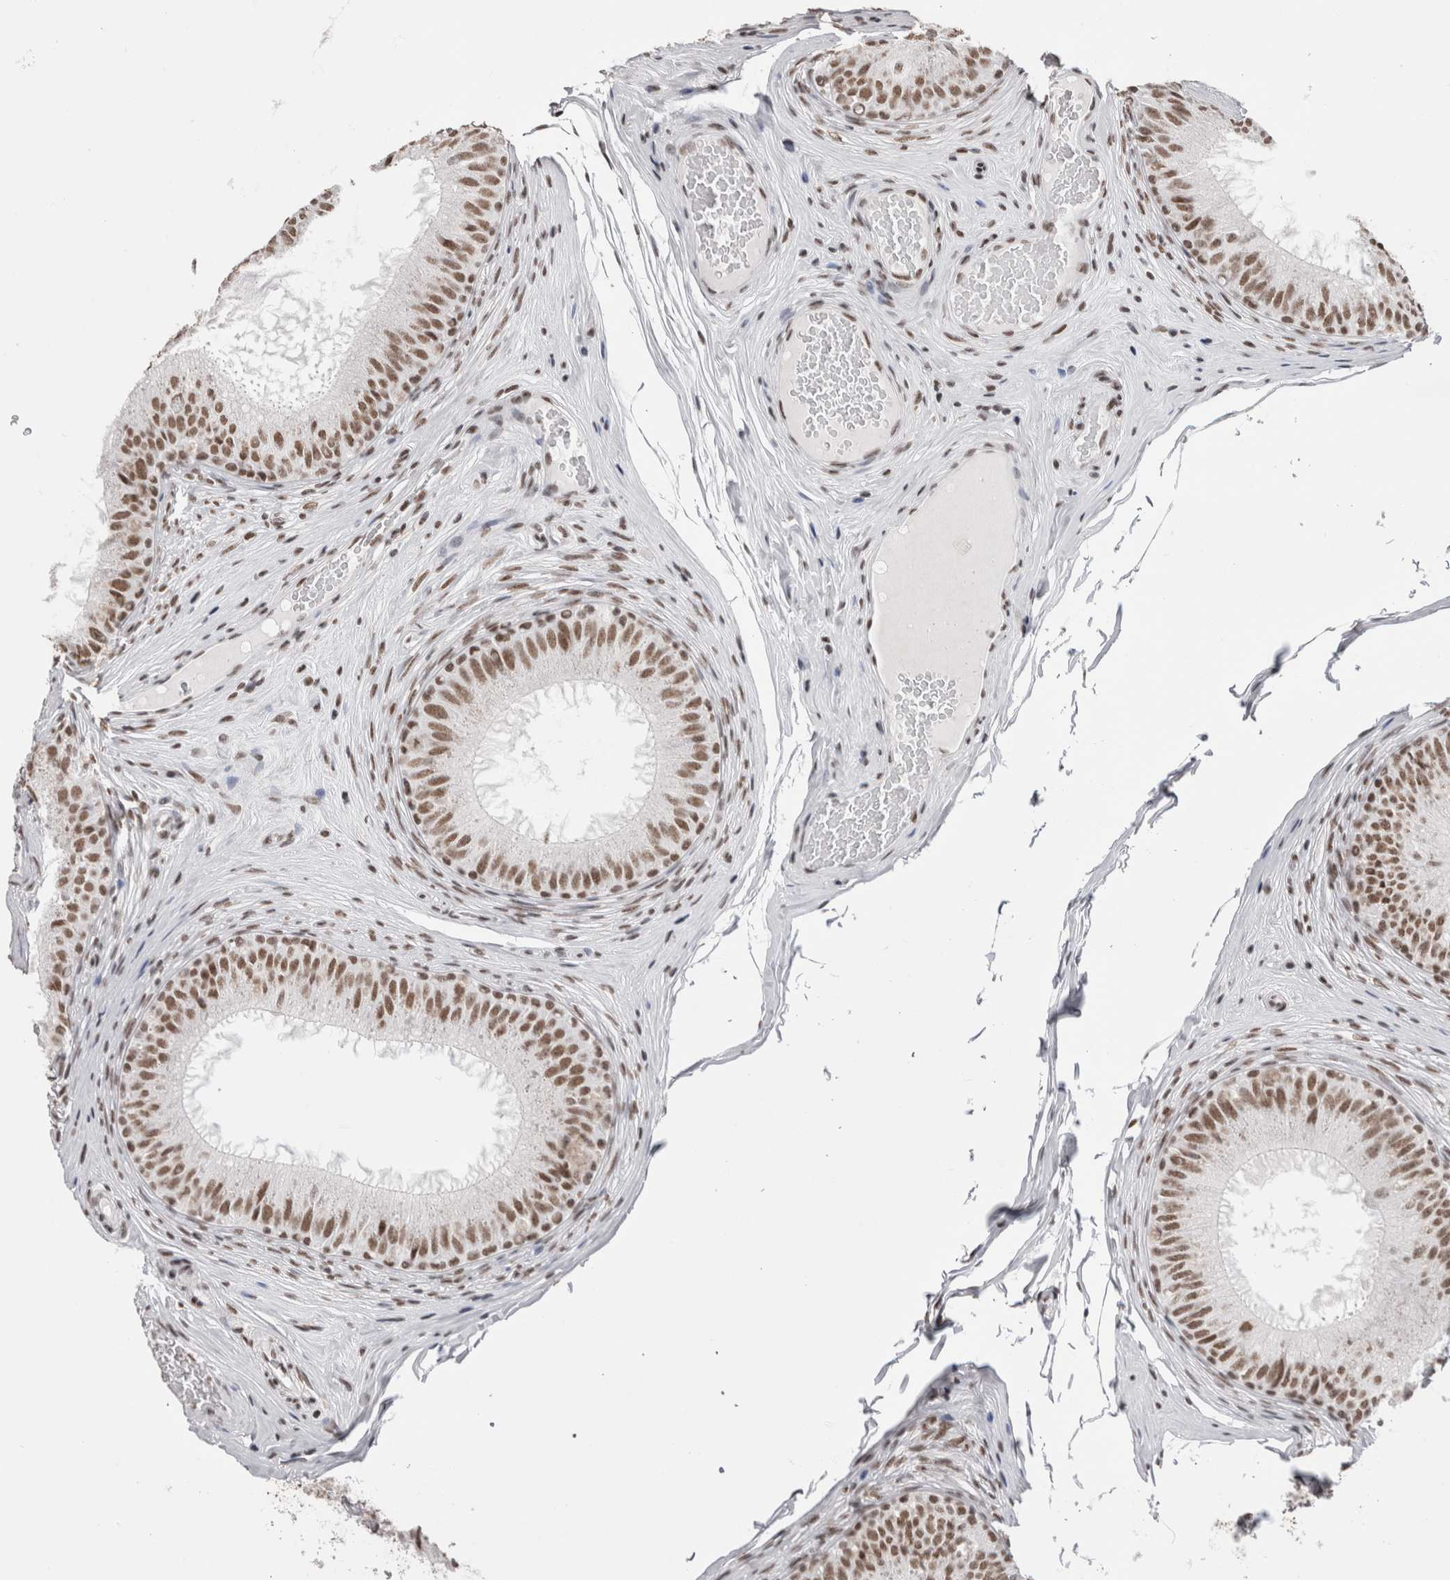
{"staining": {"intensity": "moderate", "quantity": ">75%", "location": "nuclear"}, "tissue": "epididymis", "cell_type": "Glandular cells", "image_type": "normal", "snomed": [{"axis": "morphology", "description": "Normal tissue, NOS"}, {"axis": "topography", "description": "Epididymis"}], "caption": "Unremarkable epididymis reveals moderate nuclear staining in approximately >75% of glandular cells, visualized by immunohistochemistry. The staining was performed using DAB, with brown indicating positive protein expression. Nuclei are stained blue with hematoxylin.", "gene": "SMC1A", "patient": {"sex": "male", "age": 32}}